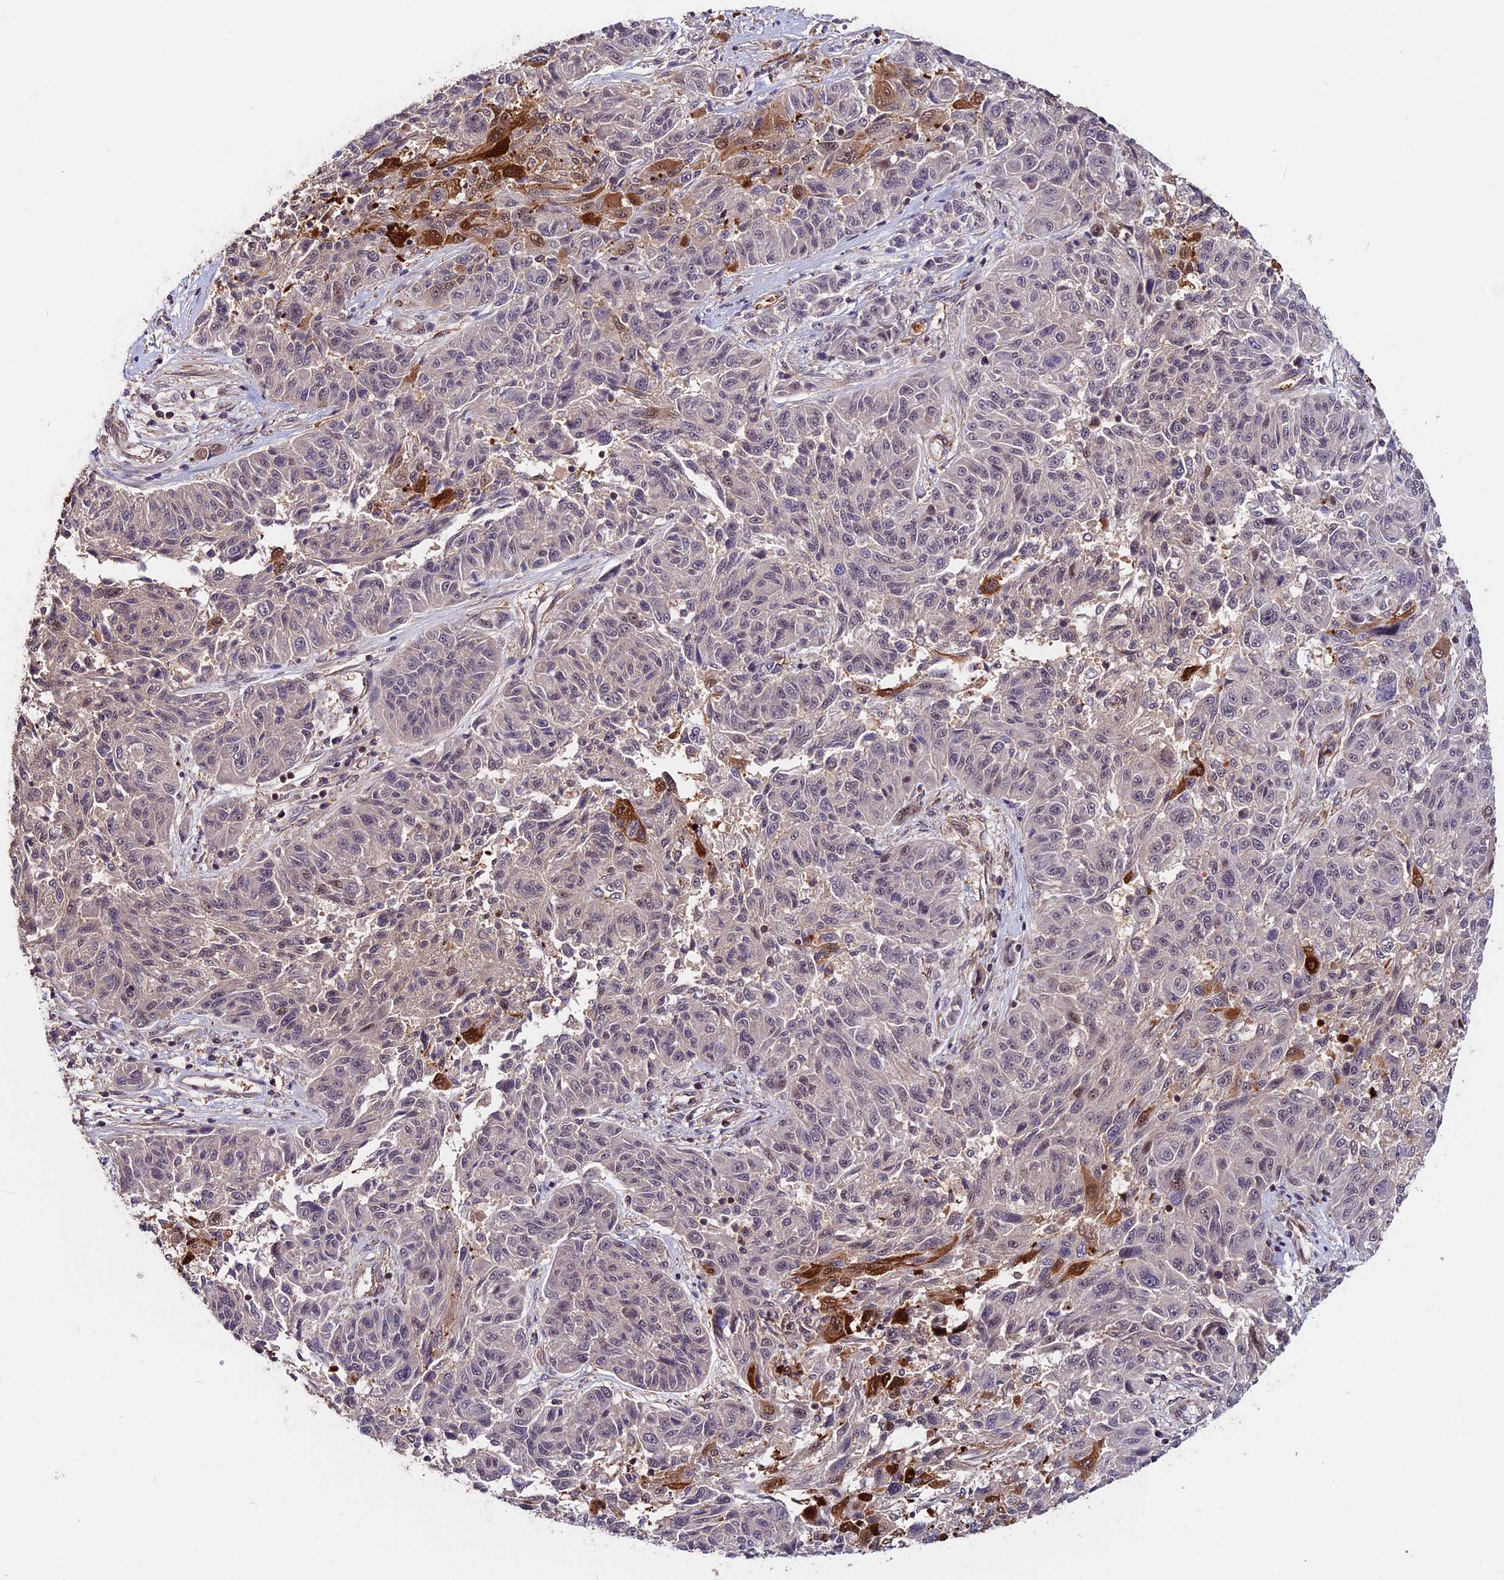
{"staining": {"intensity": "weak", "quantity": "<25%", "location": "nuclear"}, "tissue": "melanoma", "cell_type": "Tumor cells", "image_type": "cancer", "snomed": [{"axis": "morphology", "description": "Malignant melanoma, NOS"}, {"axis": "topography", "description": "Skin"}], "caption": "Immunohistochemistry photomicrograph of neoplastic tissue: human malignant melanoma stained with DAB displays no significant protein positivity in tumor cells. Brightfield microscopy of immunohistochemistry stained with DAB (brown) and hematoxylin (blue), captured at high magnification.", "gene": "ZC3H10", "patient": {"sex": "male", "age": 53}}